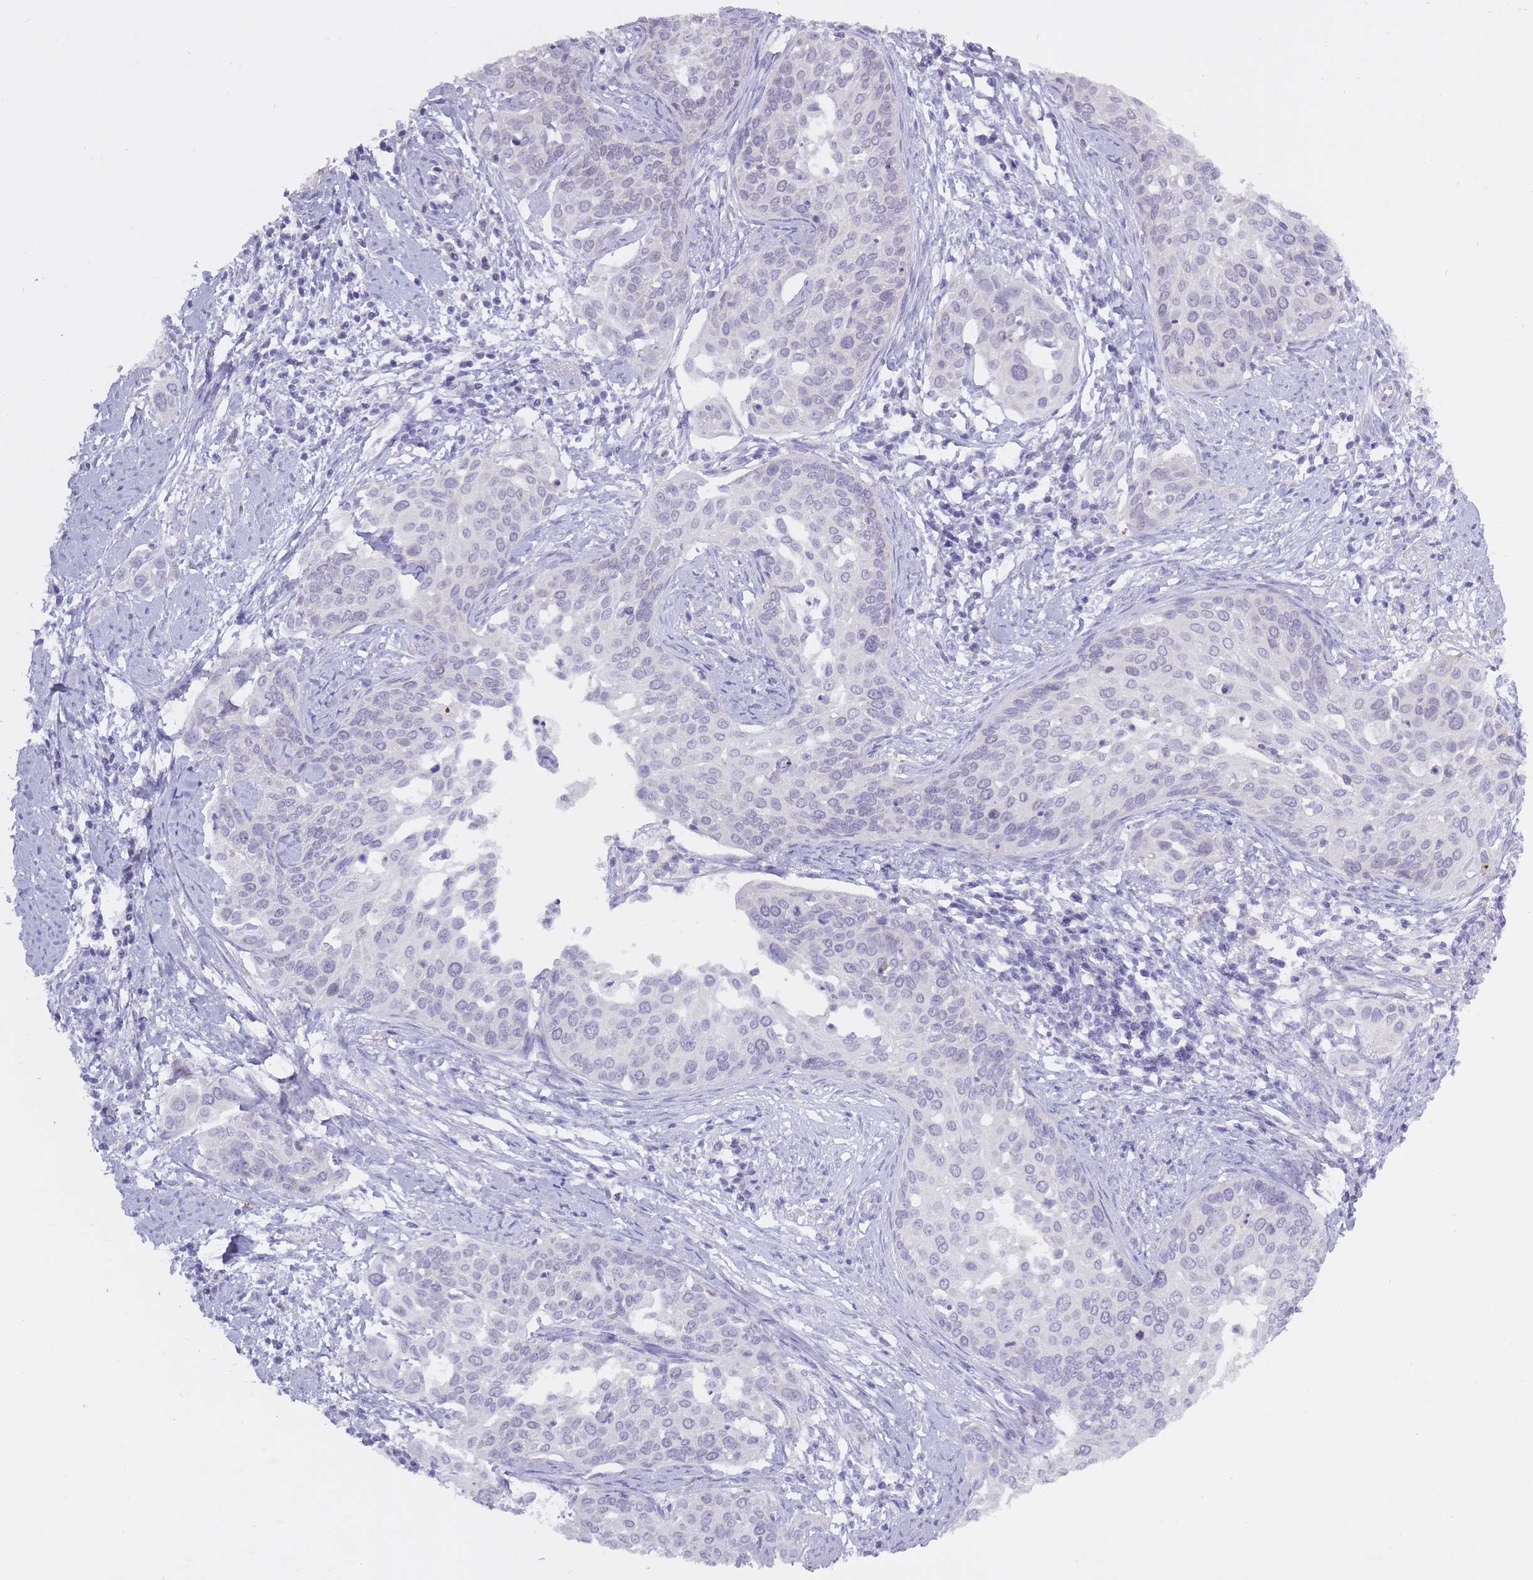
{"staining": {"intensity": "negative", "quantity": "none", "location": "none"}, "tissue": "cervical cancer", "cell_type": "Tumor cells", "image_type": "cancer", "snomed": [{"axis": "morphology", "description": "Squamous cell carcinoma, NOS"}, {"axis": "topography", "description": "Cervix"}], "caption": "Cervical cancer stained for a protein using IHC shows no expression tumor cells.", "gene": "BDKRB2", "patient": {"sex": "female", "age": 44}}